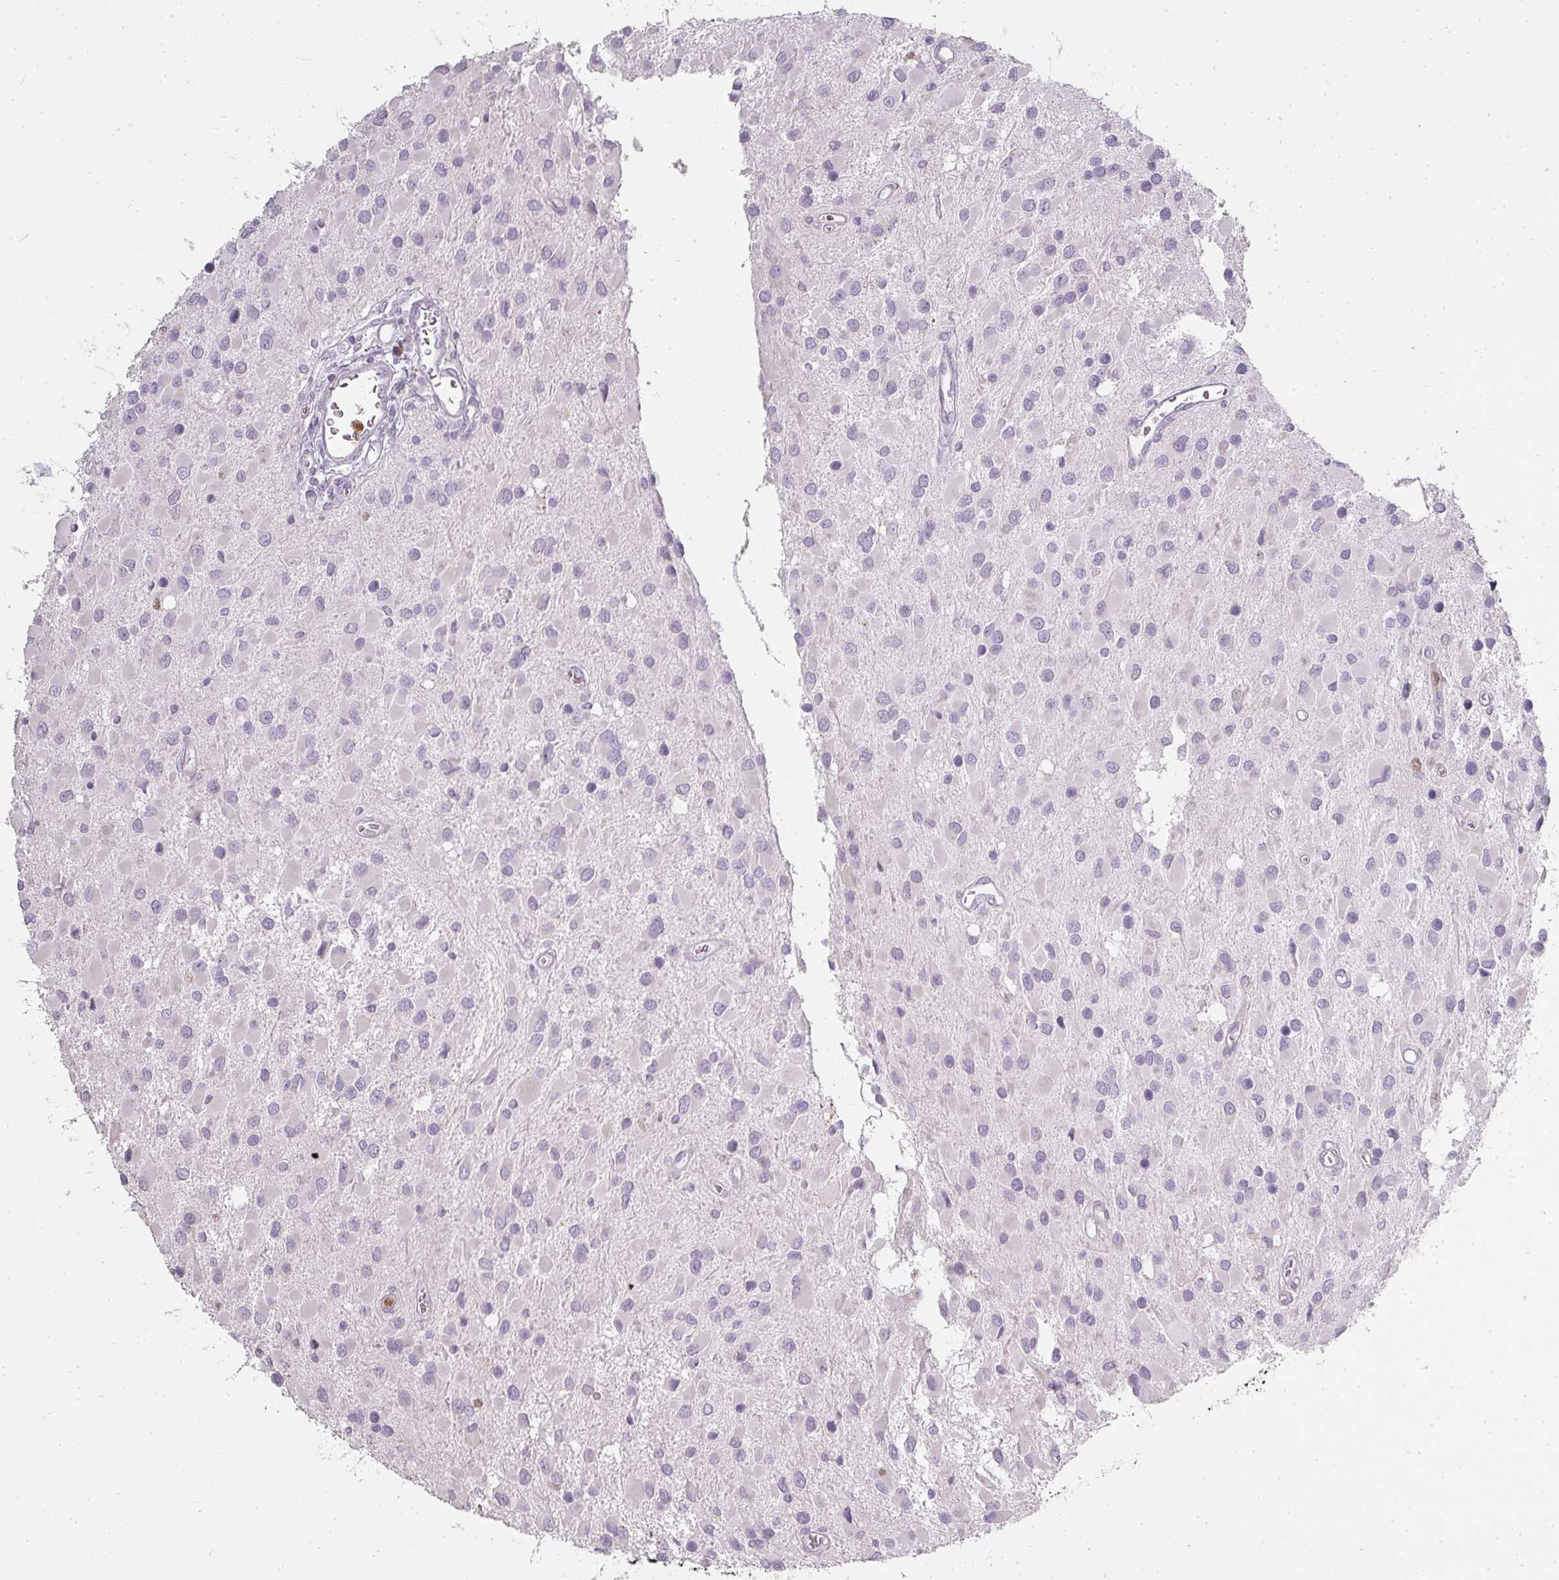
{"staining": {"intensity": "negative", "quantity": "none", "location": "none"}, "tissue": "glioma", "cell_type": "Tumor cells", "image_type": "cancer", "snomed": [{"axis": "morphology", "description": "Glioma, malignant, High grade"}, {"axis": "topography", "description": "Brain"}], "caption": "High magnification brightfield microscopy of malignant glioma (high-grade) stained with DAB (3,3'-diaminobenzidine) (brown) and counterstained with hematoxylin (blue): tumor cells show no significant expression. (Immunohistochemistry (ihc), brightfield microscopy, high magnification).", "gene": "BIK", "patient": {"sex": "male", "age": 53}}